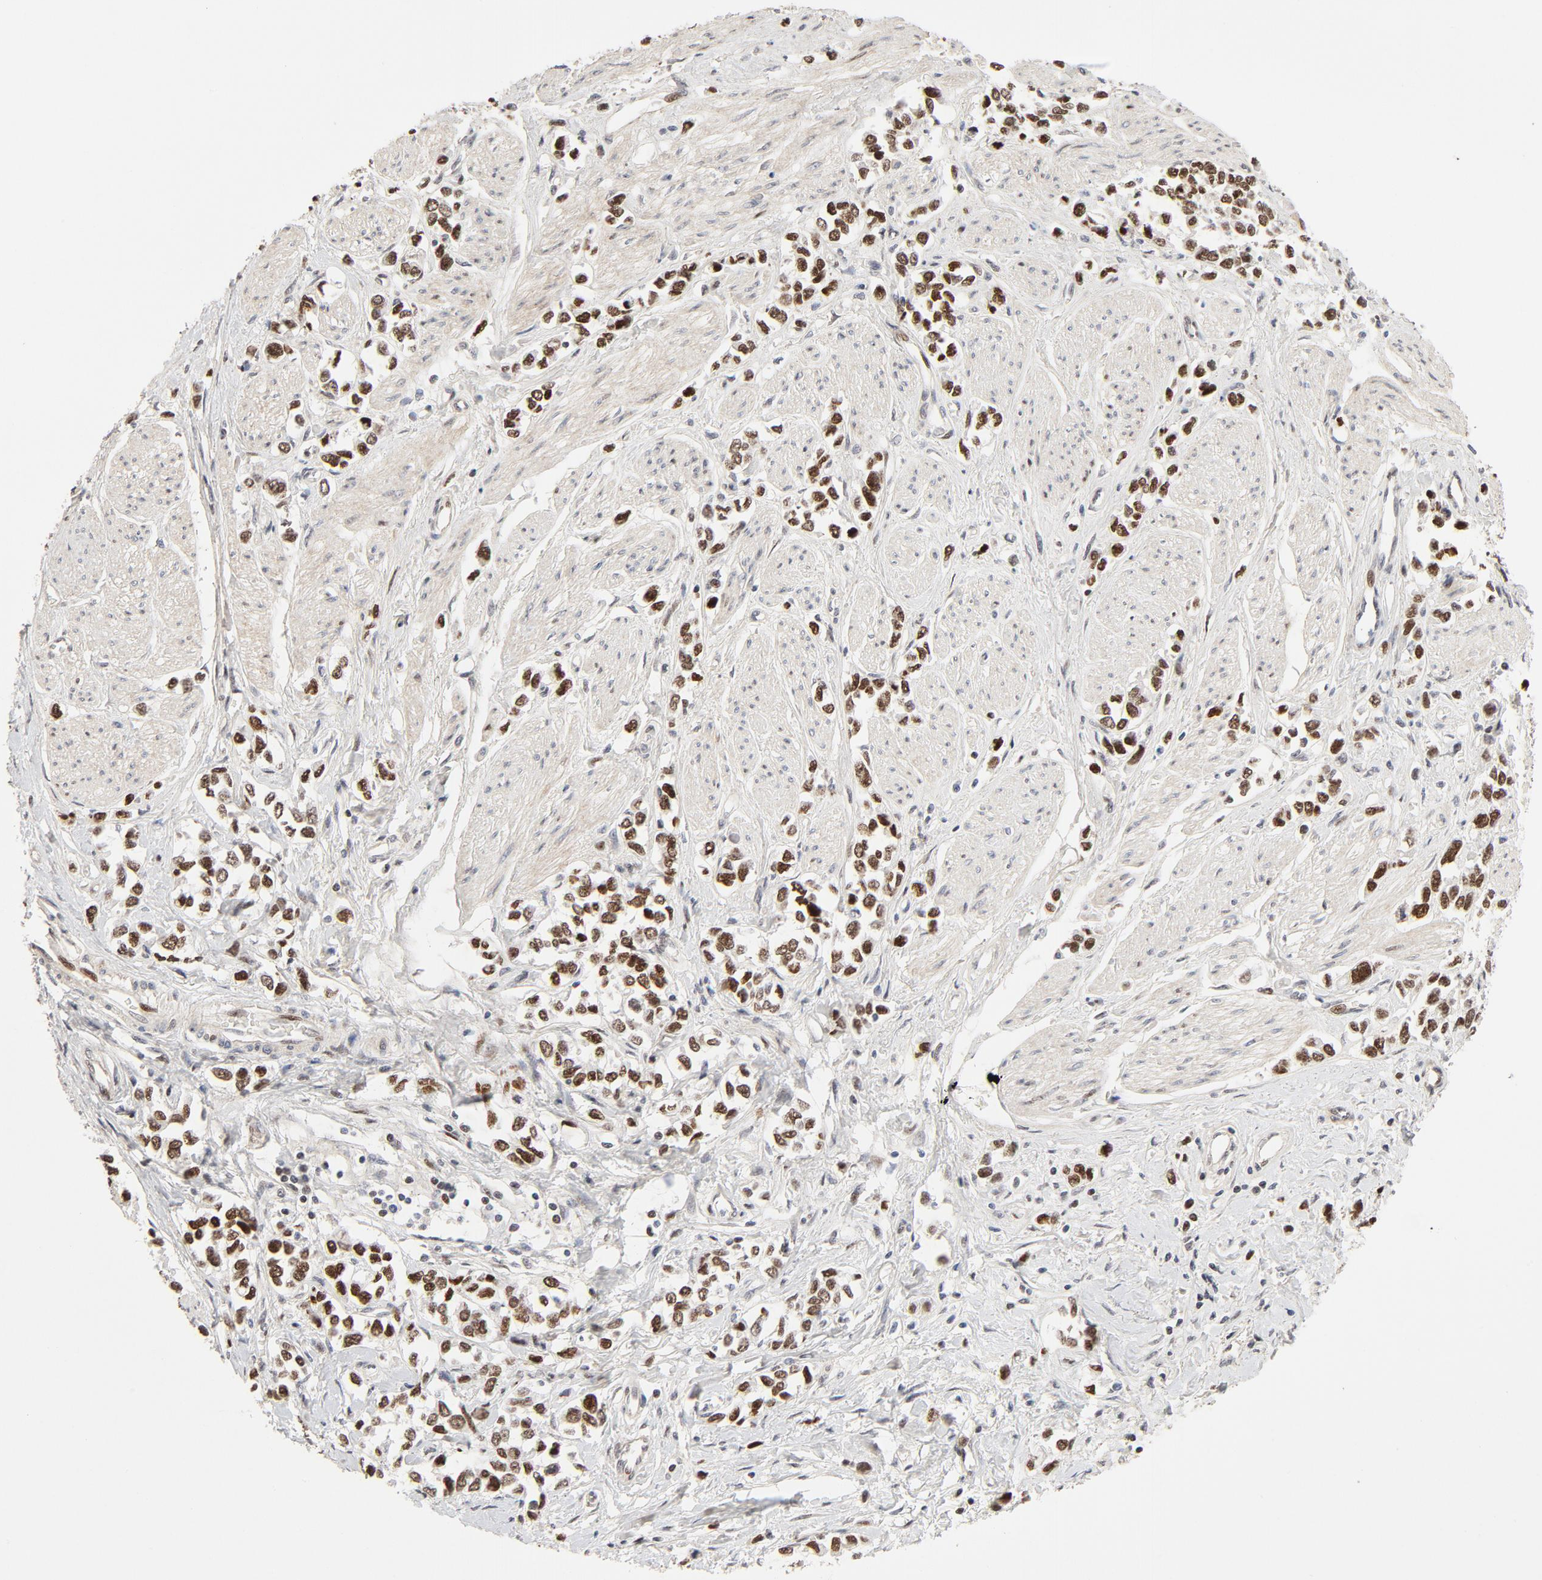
{"staining": {"intensity": "moderate", "quantity": ">75%", "location": "nuclear"}, "tissue": "stomach cancer", "cell_type": "Tumor cells", "image_type": "cancer", "snomed": [{"axis": "morphology", "description": "Adenocarcinoma, NOS"}, {"axis": "topography", "description": "Stomach, upper"}], "caption": "Protein expression analysis of human adenocarcinoma (stomach) reveals moderate nuclear staining in approximately >75% of tumor cells. (Brightfield microscopy of DAB IHC at high magnification).", "gene": "GTF2I", "patient": {"sex": "male", "age": 76}}